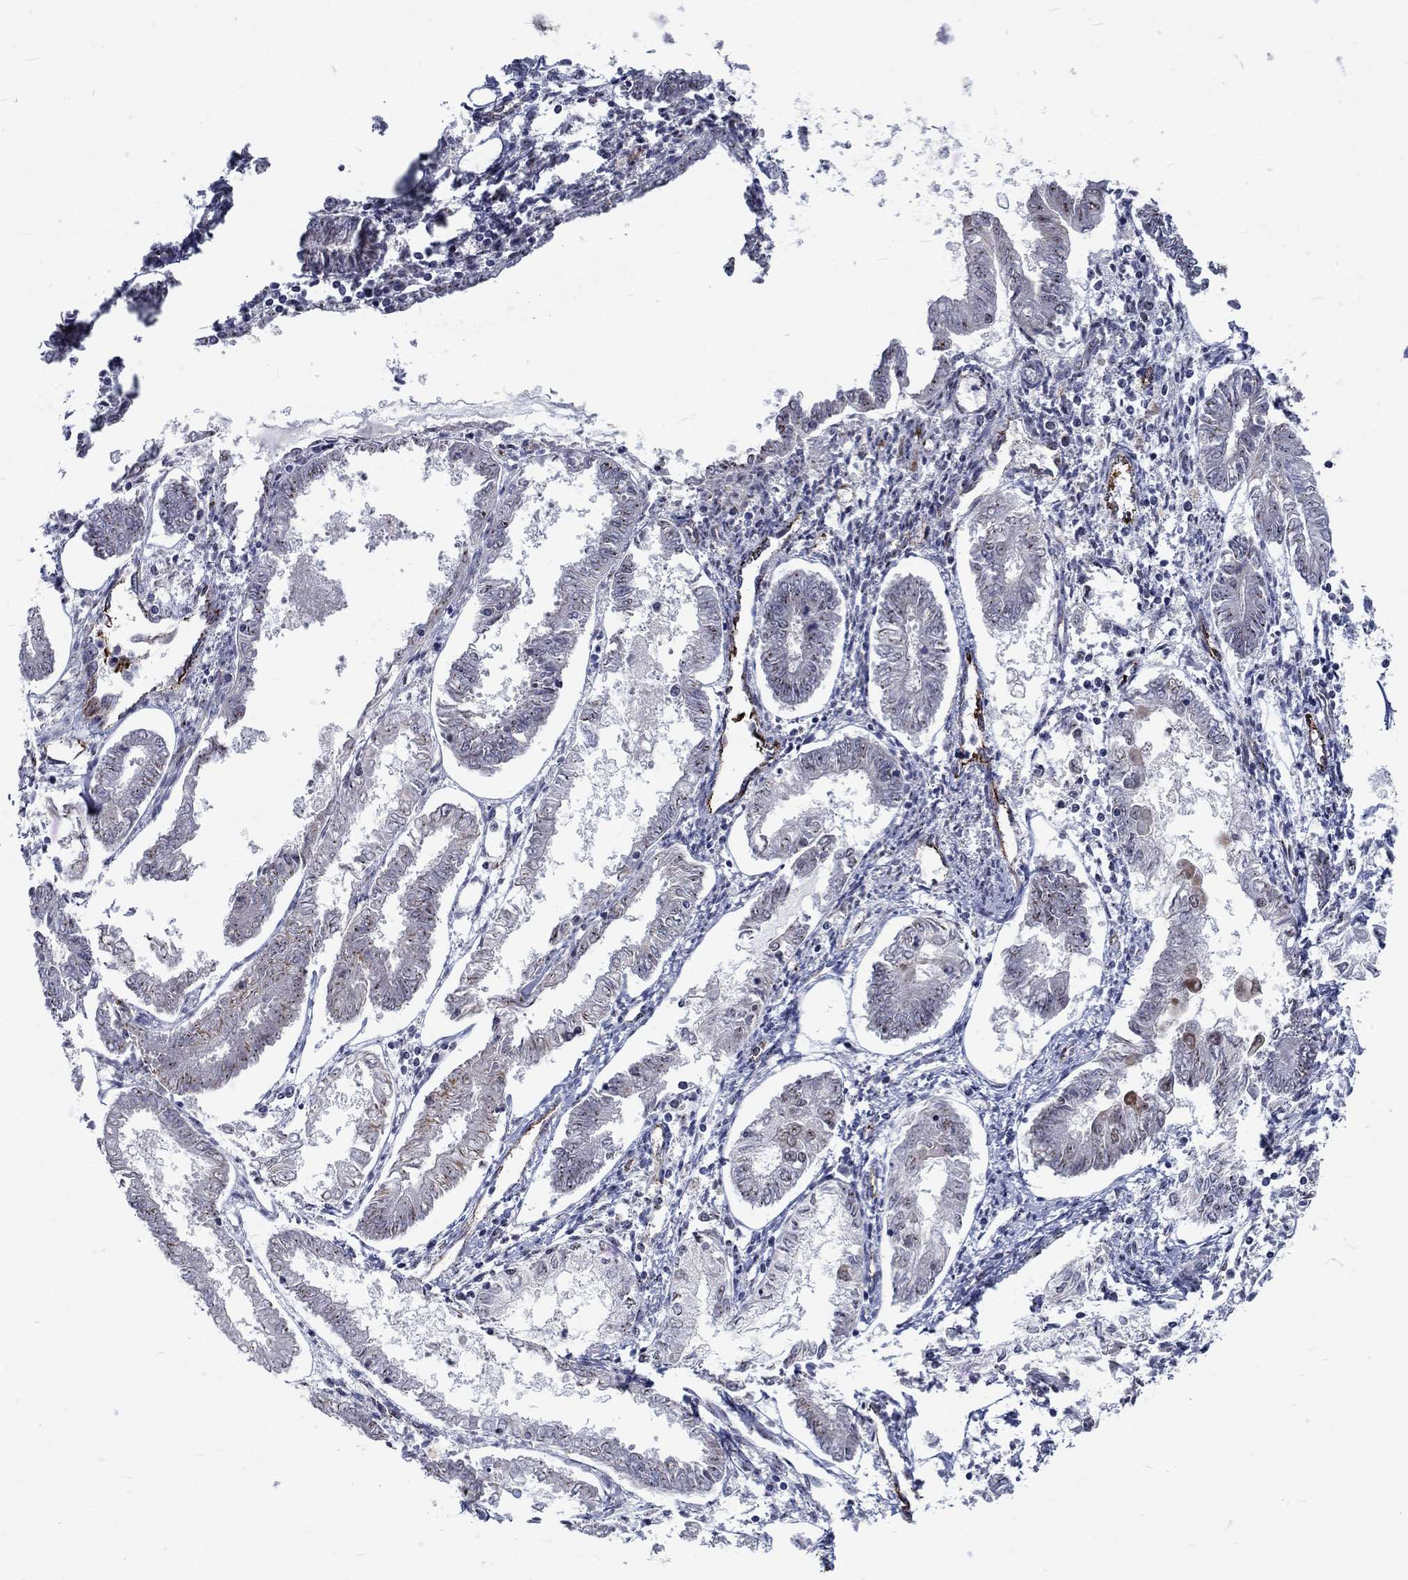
{"staining": {"intensity": "negative", "quantity": "none", "location": "none"}, "tissue": "endometrial cancer", "cell_type": "Tumor cells", "image_type": "cancer", "snomed": [{"axis": "morphology", "description": "Adenocarcinoma, NOS"}, {"axis": "topography", "description": "Endometrium"}], "caption": "Endometrial adenocarcinoma stained for a protein using immunohistochemistry shows no staining tumor cells.", "gene": "ZBED1", "patient": {"sex": "female", "age": 68}}